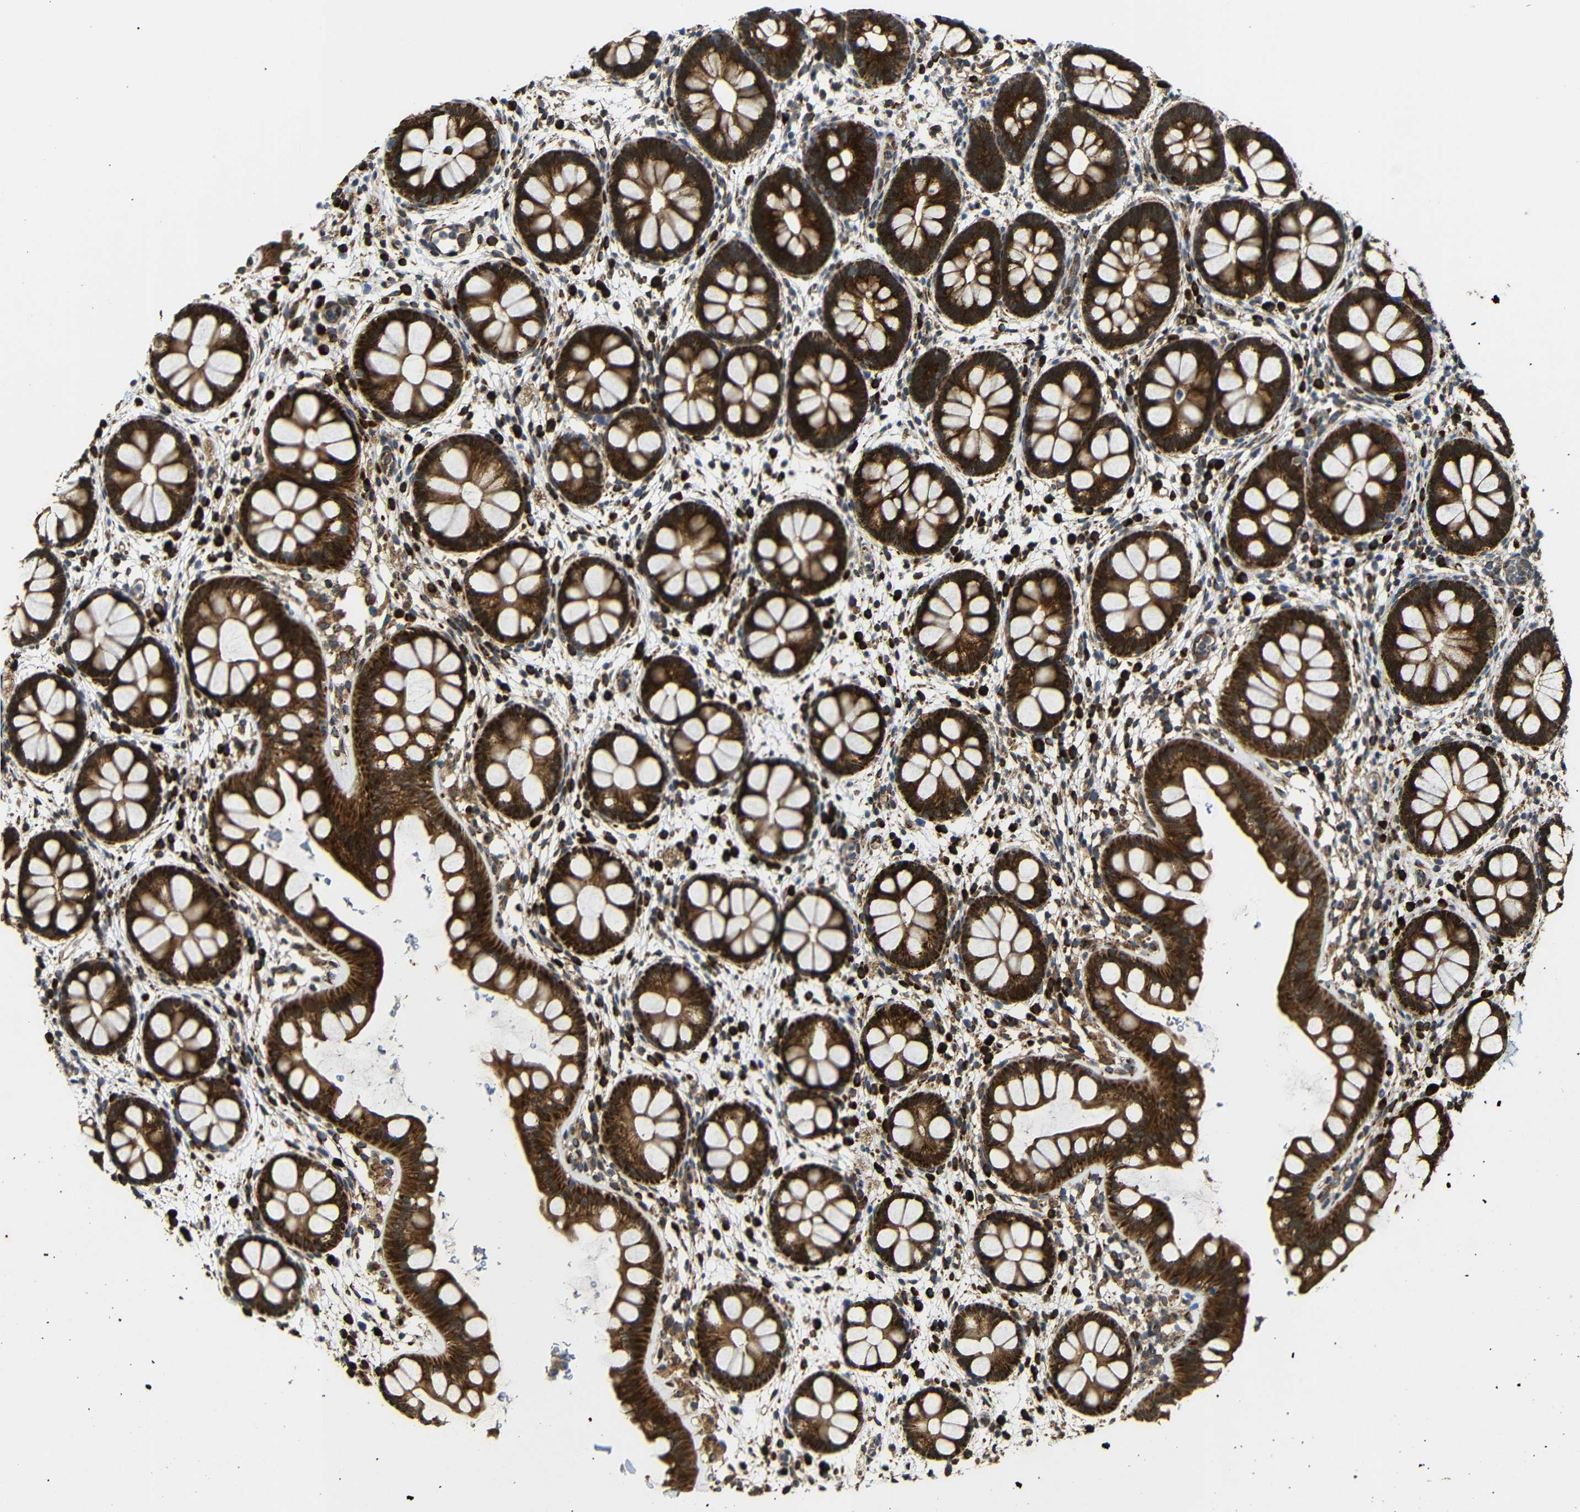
{"staining": {"intensity": "strong", "quantity": ">75%", "location": "cytoplasmic/membranous"}, "tissue": "rectum", "cell_type": "Glandular cells", "image_type": "normal", "snomed": [{"axis": "morphology", "description": "Normal tissue, NOS"}, {"axis": "topography", "description": "Rectum"}], "caption": "The photomicrograph displays staining of unremarkable rectum, revealing strong cytoplasmic/membranous protein staining (brown color) within glandular cells. Immunohistochemistry stains the protein in brown and the nuclei are stained blue.", "gene": "KANK4", "patient": {"sex": "female", "age": 24}}